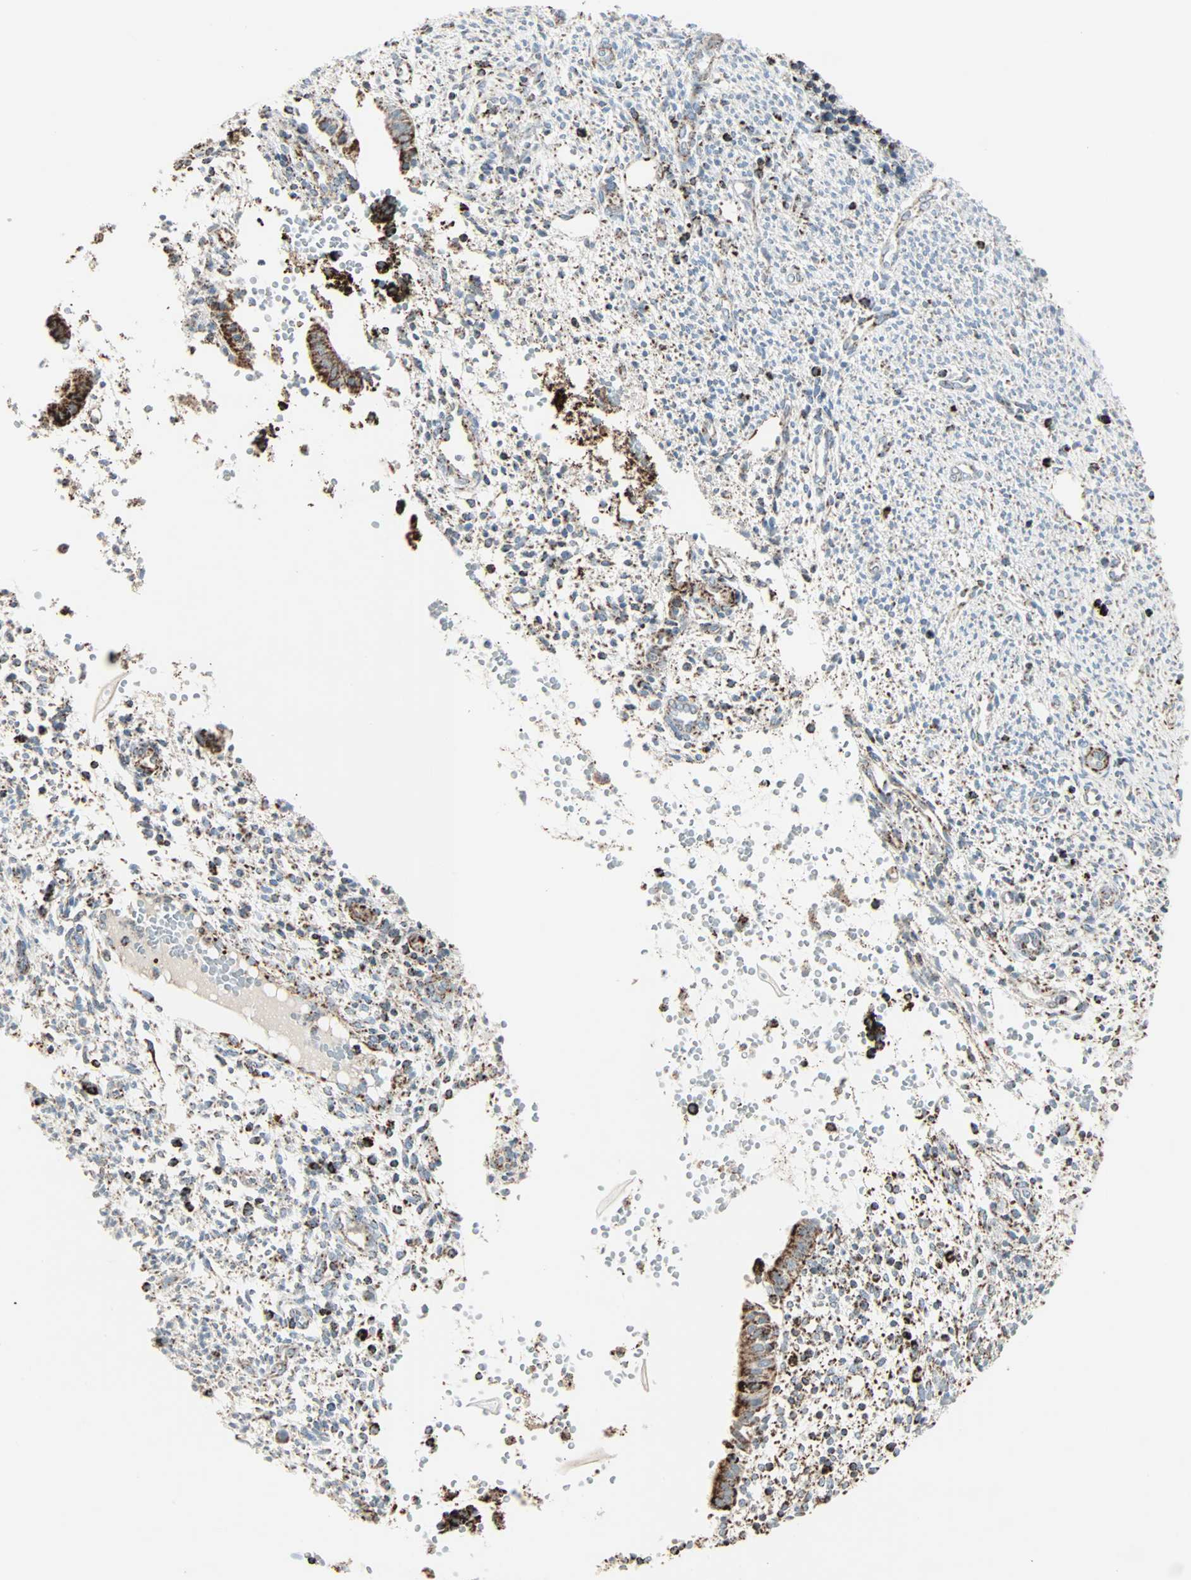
{"staining": {"intensity": "weak", "quantity": "<25%", "location": "cytoplasmic/membranous"}, "tissue": "endometrium", "cell_type": "Cells in endometrial stroma", "image_type": "normal", "snomed": [{"axis": "morphology", "description": "Normal tissue, NOS"}, {"axis": "topography", "description": "Endometrium"}], "caption": "The histopathology image displays no significant expression in cells in endometrial stroma of endometrium.", "gene": "IDH2", "patient": {"sex": "female", "age": 35}}